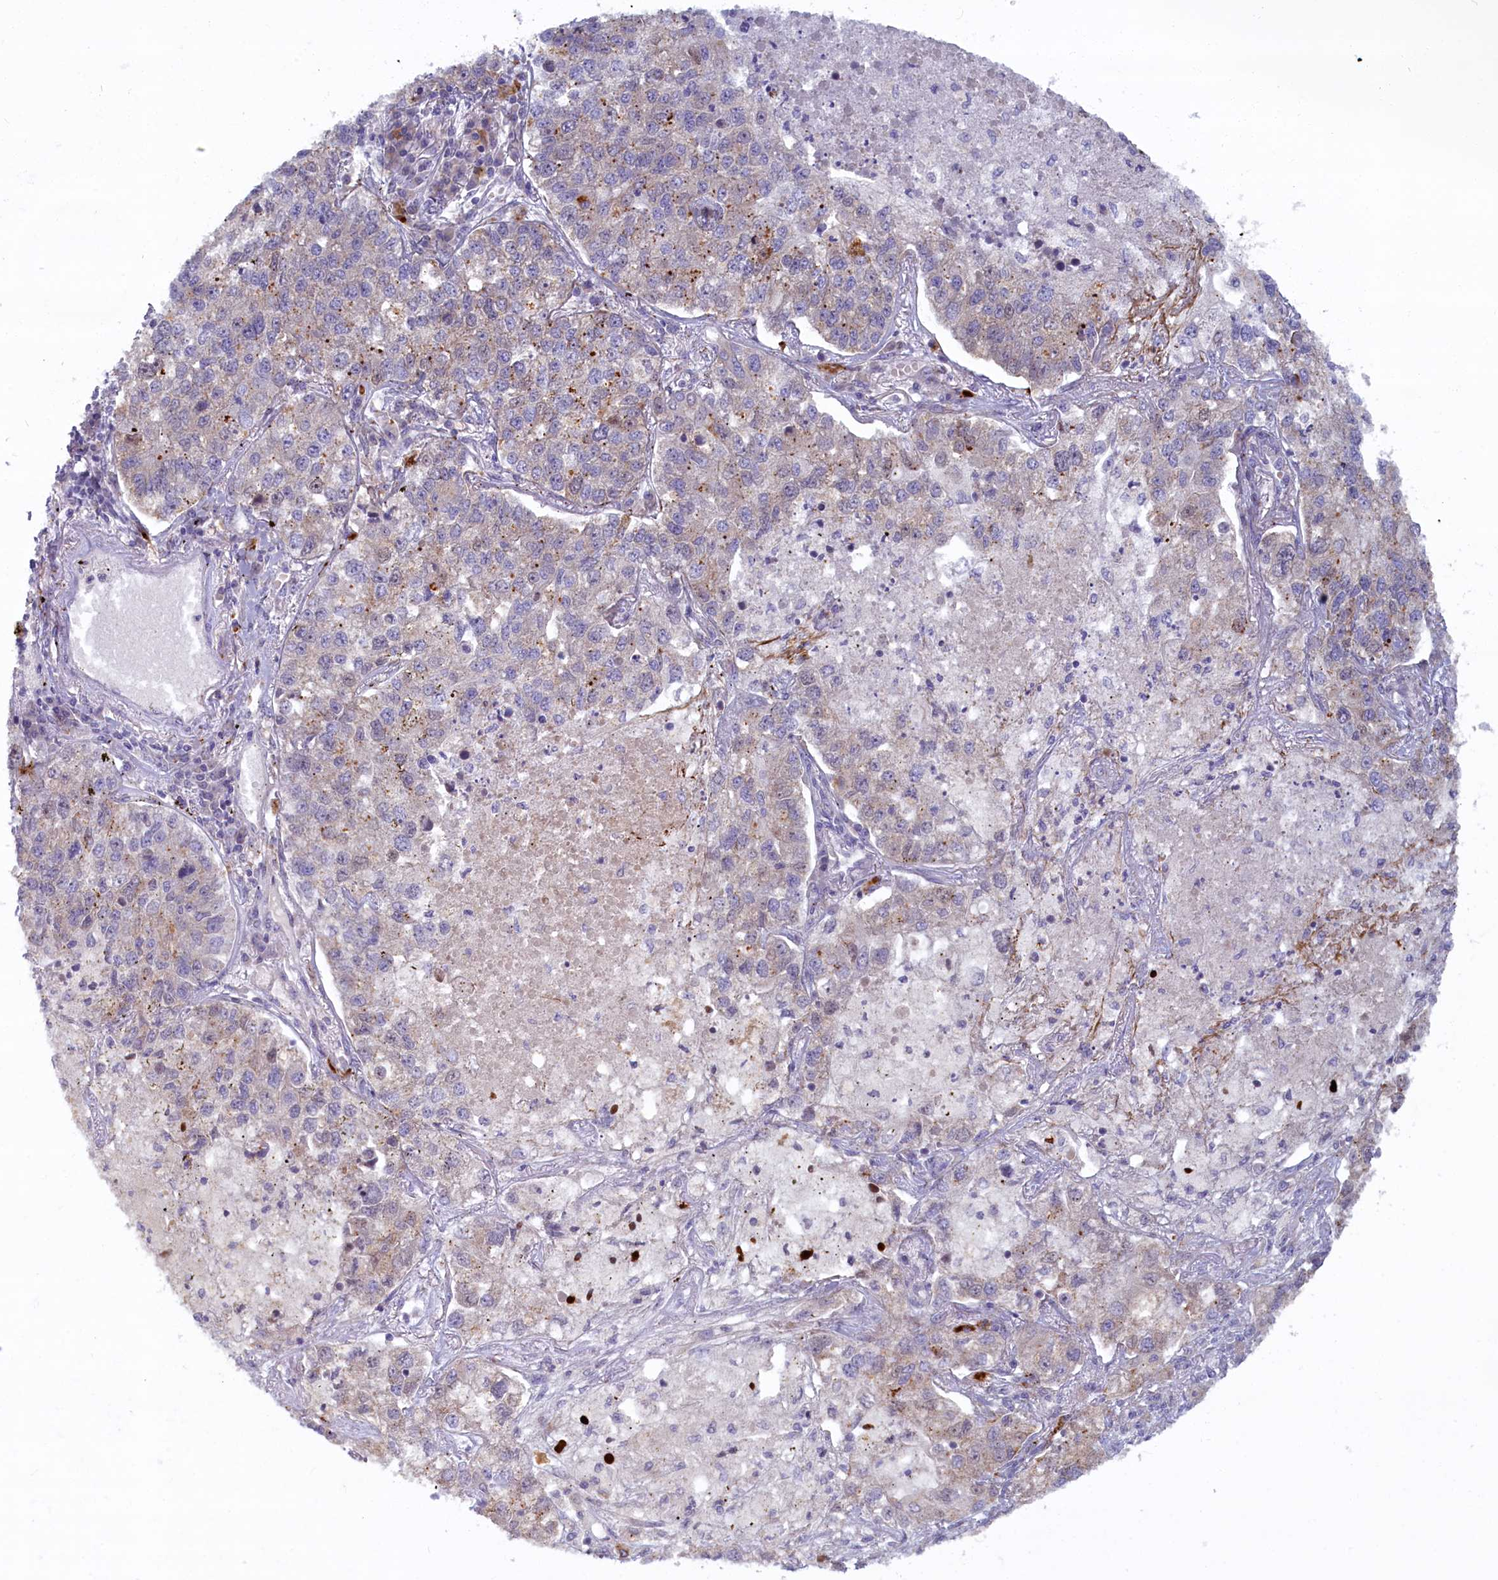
{"staining": {"intensity": "negative", "quantity": "none", "location": "none"}, "tissue": "lung cancer", "cell_type": "Tumor cells", "image_type": "cancer", "snomed": [{"axis": "morphology", "description": "Adenocarcinoma, NOS"}, {"axis": "topography", "description": "Lung"}], "caption": "This is a histopathology image of immunohistochemistry (IHC) staining of adenocarcinoma (lung), which shows no expression in tumor cells.", "gene": "FCSK", "patient": {"sex": "male", "age": 49}}